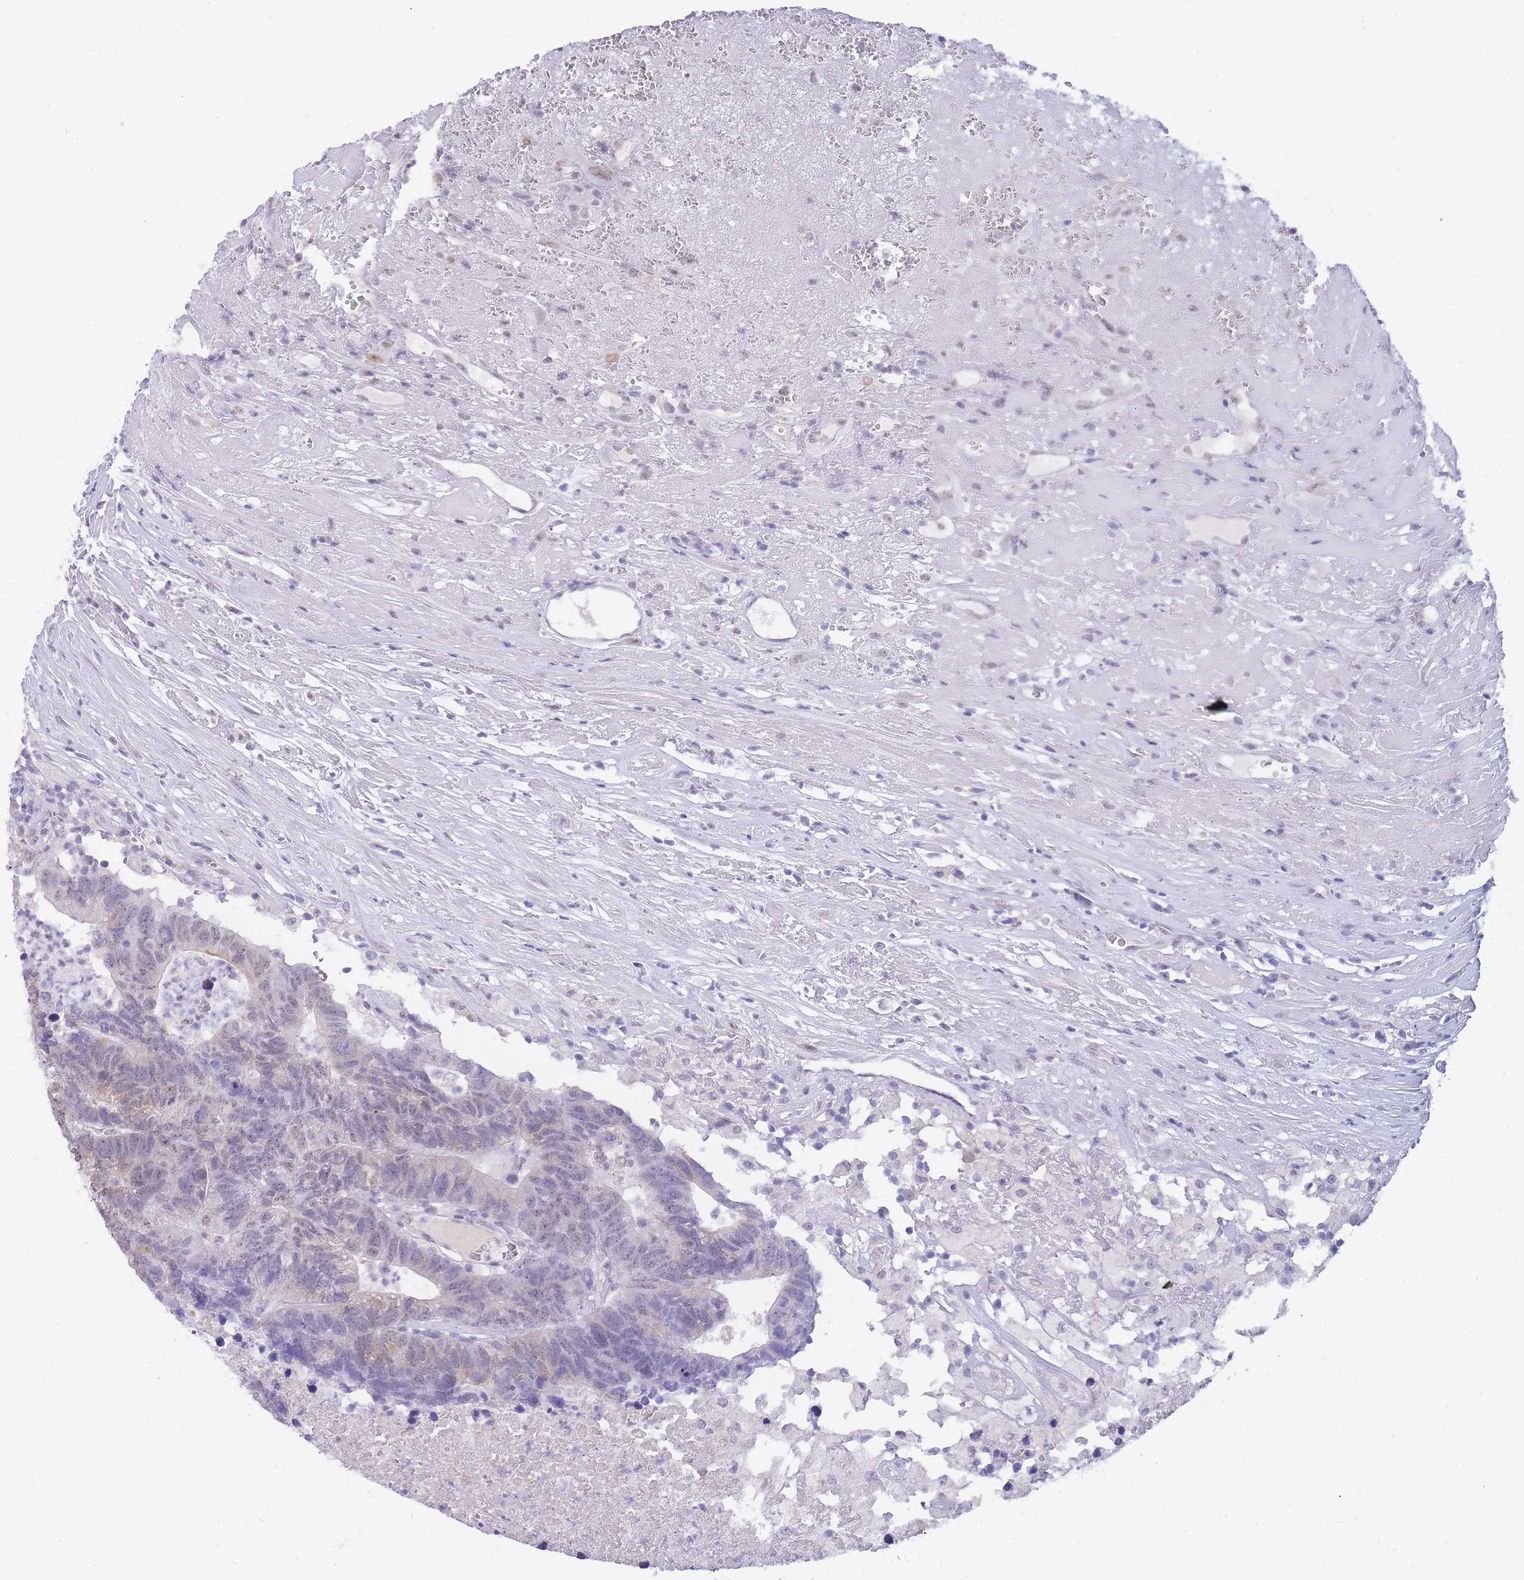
{"staining": {"intensity": "weak", "quantity": "<25%", "location": "cytoplasmic/membranous,nuclear"}, "tissue": "colorectal cancer", "cell_type": "Tumor cells", "image_type": "cancer", "snomed": [{"axis": "morphology", "description": "Adenocarcinoma, NOS"}, {"axis": "topography", "description": "Colon"}], "caption": "Histopathology image shows no significant protein expression in tumor cells of colorectal cancer.", "gene": "FRAT2", "patient": {"sex": "female", "age": 48}}